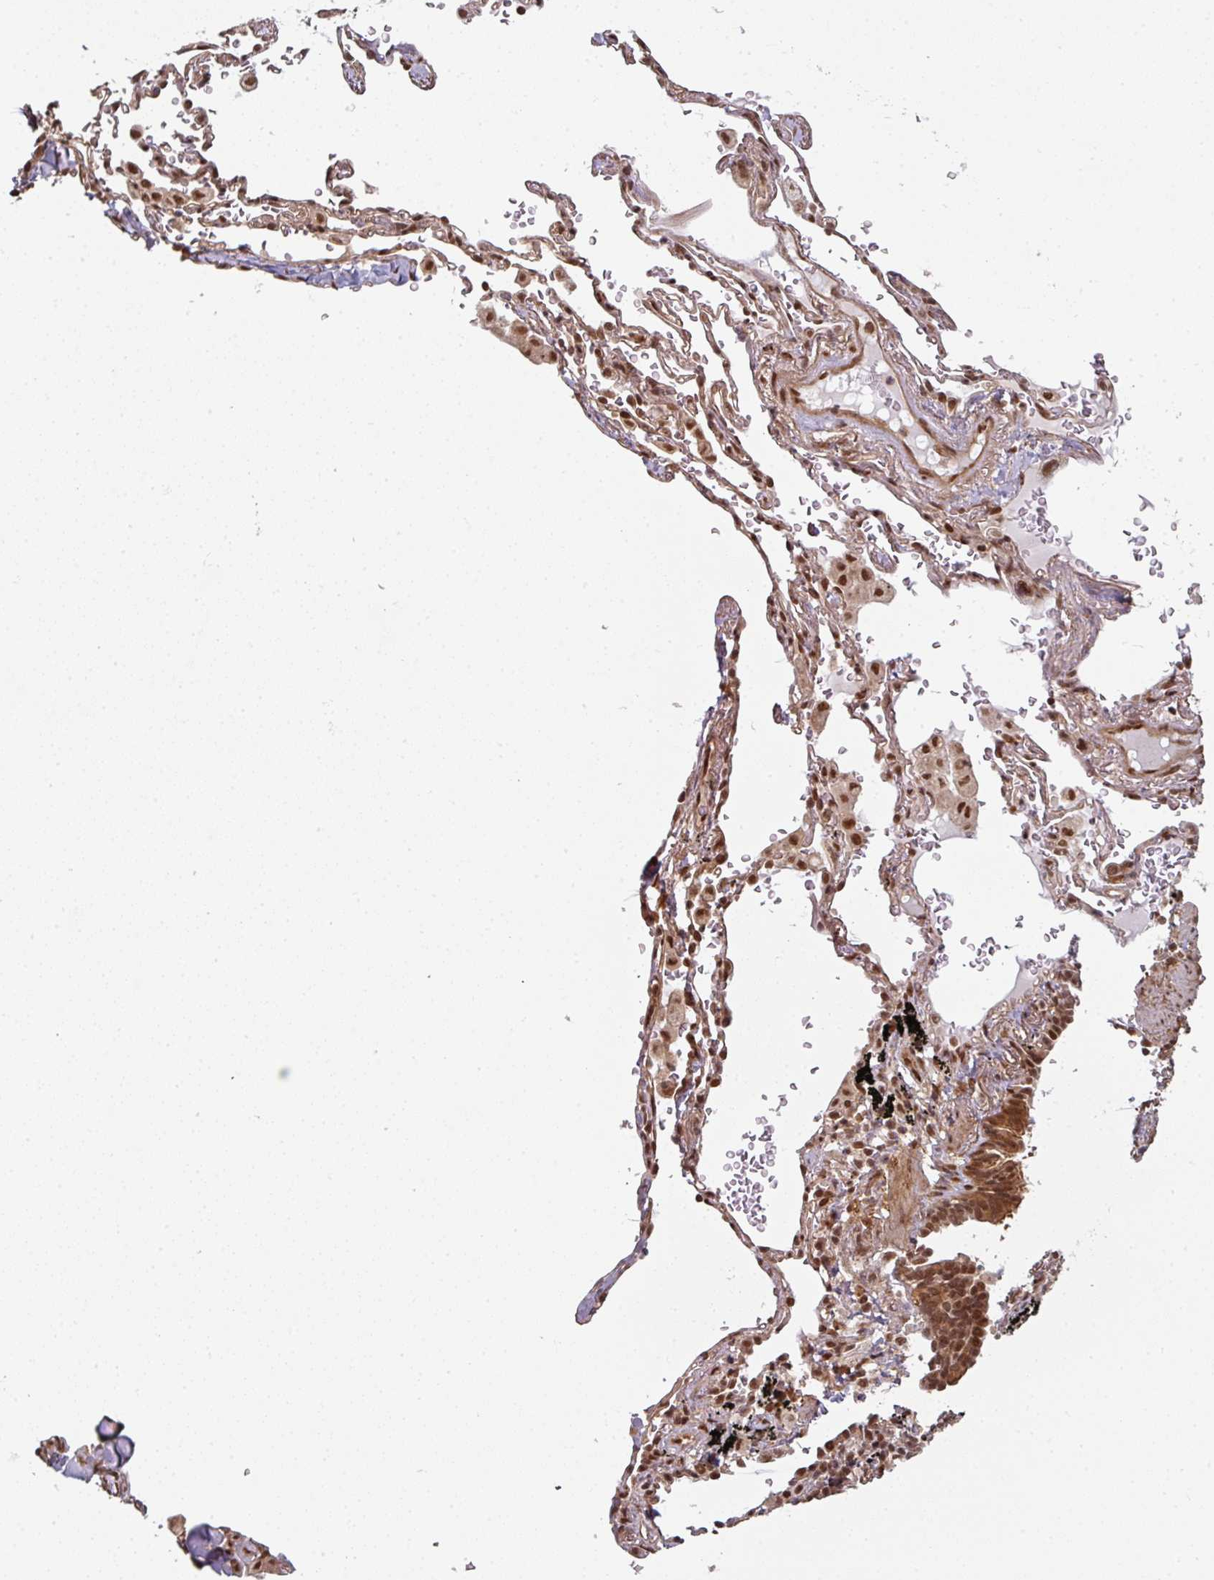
{"staining": {"intensity": "negative", "quantity": "none", "location": "none"}, "tissue": "soft tissue", "cell_type": "Chondrocytes", "image_type": "normal", "snomed": [{"axis": "morphology", "description": "Normal tissue, NOS"}, {"axis": "topography", "description": "Cartilage tissue"}, {"axis": "topography", "description": "Bronchus"}], "caption": "DAB immunohistochemical staining of benign human soft tissue displays no significant staining in chondrocytes. The staining is performed using DAB (3,3'-diaminobenzidine) brown chromogen with nuclei counter-stained in using hematoxylin.", "gene": "SIK3", "patient": {"sex": "female", "age": 72}}